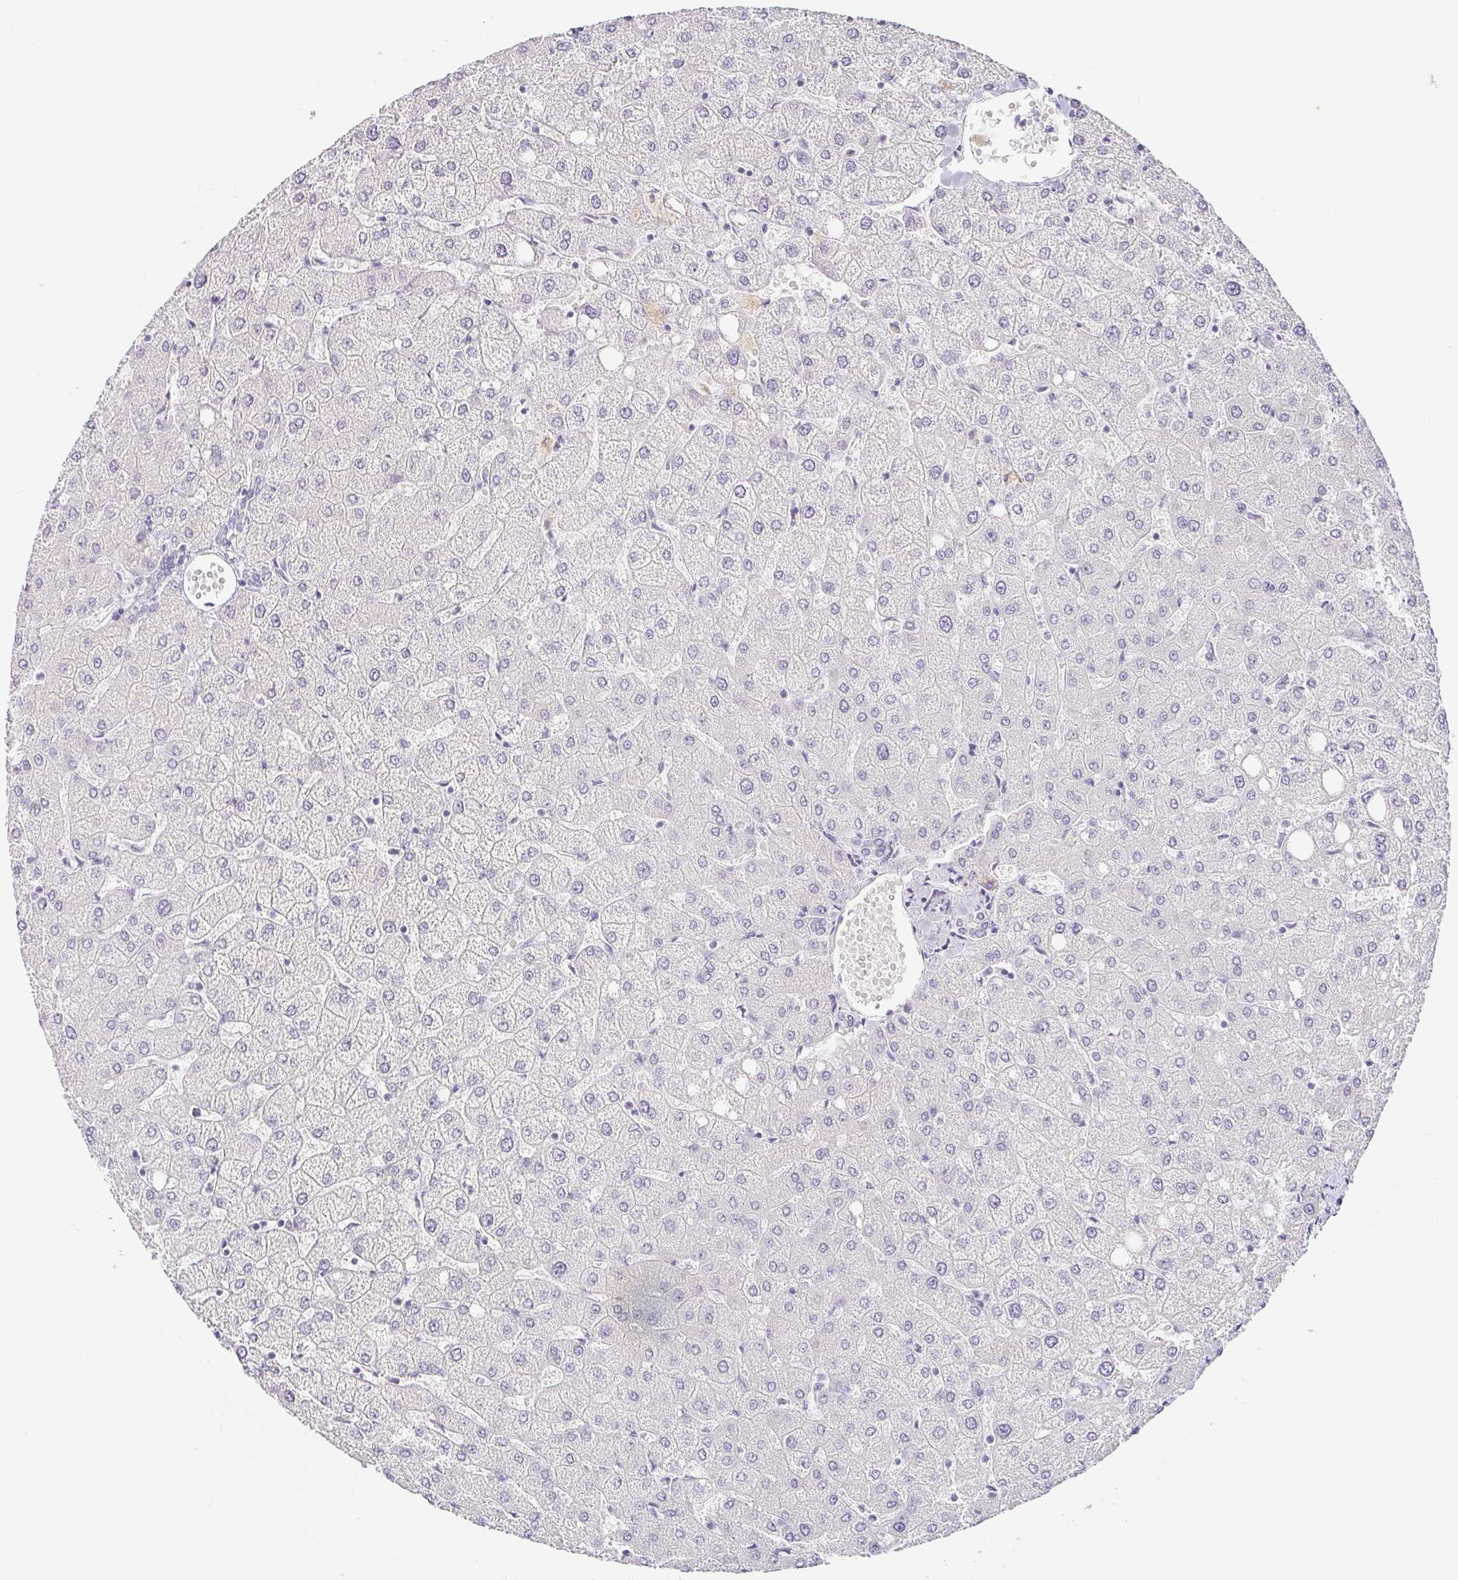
{"staining": {"intensity": "negative", "quantity": "none", "location": "none"}, "tissue": "liver", "cell_type": "Cholangiocytes", "image_type": "normal", "snomed": [{"axis": "morphology", "description": "Normal tissue, NOS"}, {"axis": "topography", "description": "Liver"}], "caption": "An image of liver stained for a protein exhibits no brown staining in cholangiocytes.", "gene": "PRR27", "patient": {"sex": "female", "age": 54}}